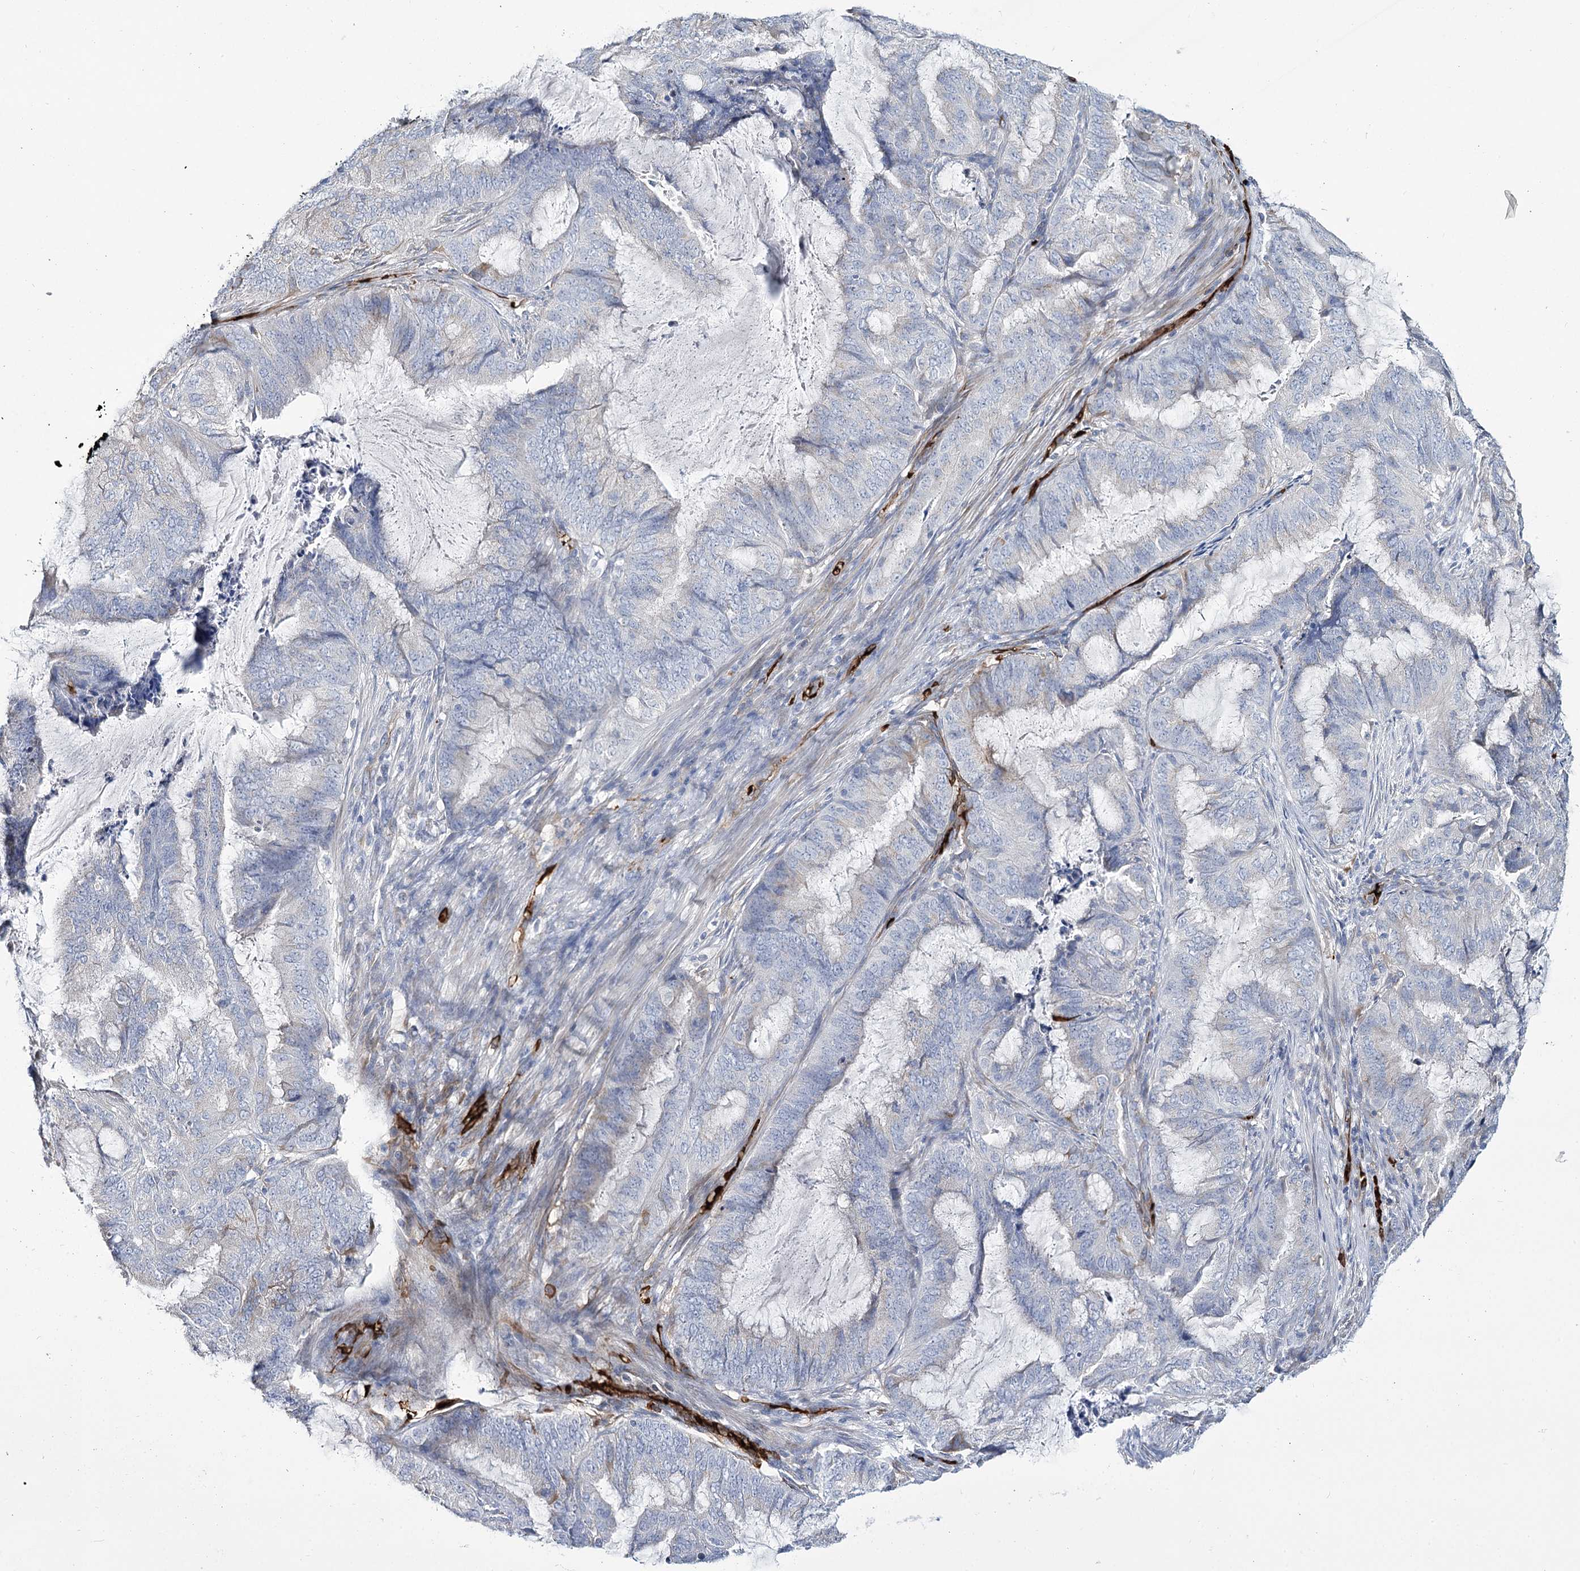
{"staining": {"intensity": "negative", "quantity": "none", "location": "none"}, "tissue": "endometrial cancer", "cell_type": "Tumor cells", "image_type": "cancer", "snomed": [{"axis": "morphology", "description": "Adenocarcinoma, NOS"}, {"axis": "topography", "description": "Endometrium"}], "caption": "The photomicrograph exhibits no staining of tumor cells in adenocarcinoma (endometrial).", "gene": "GBF1", "patient": {"sex": "female", "age": 51}}